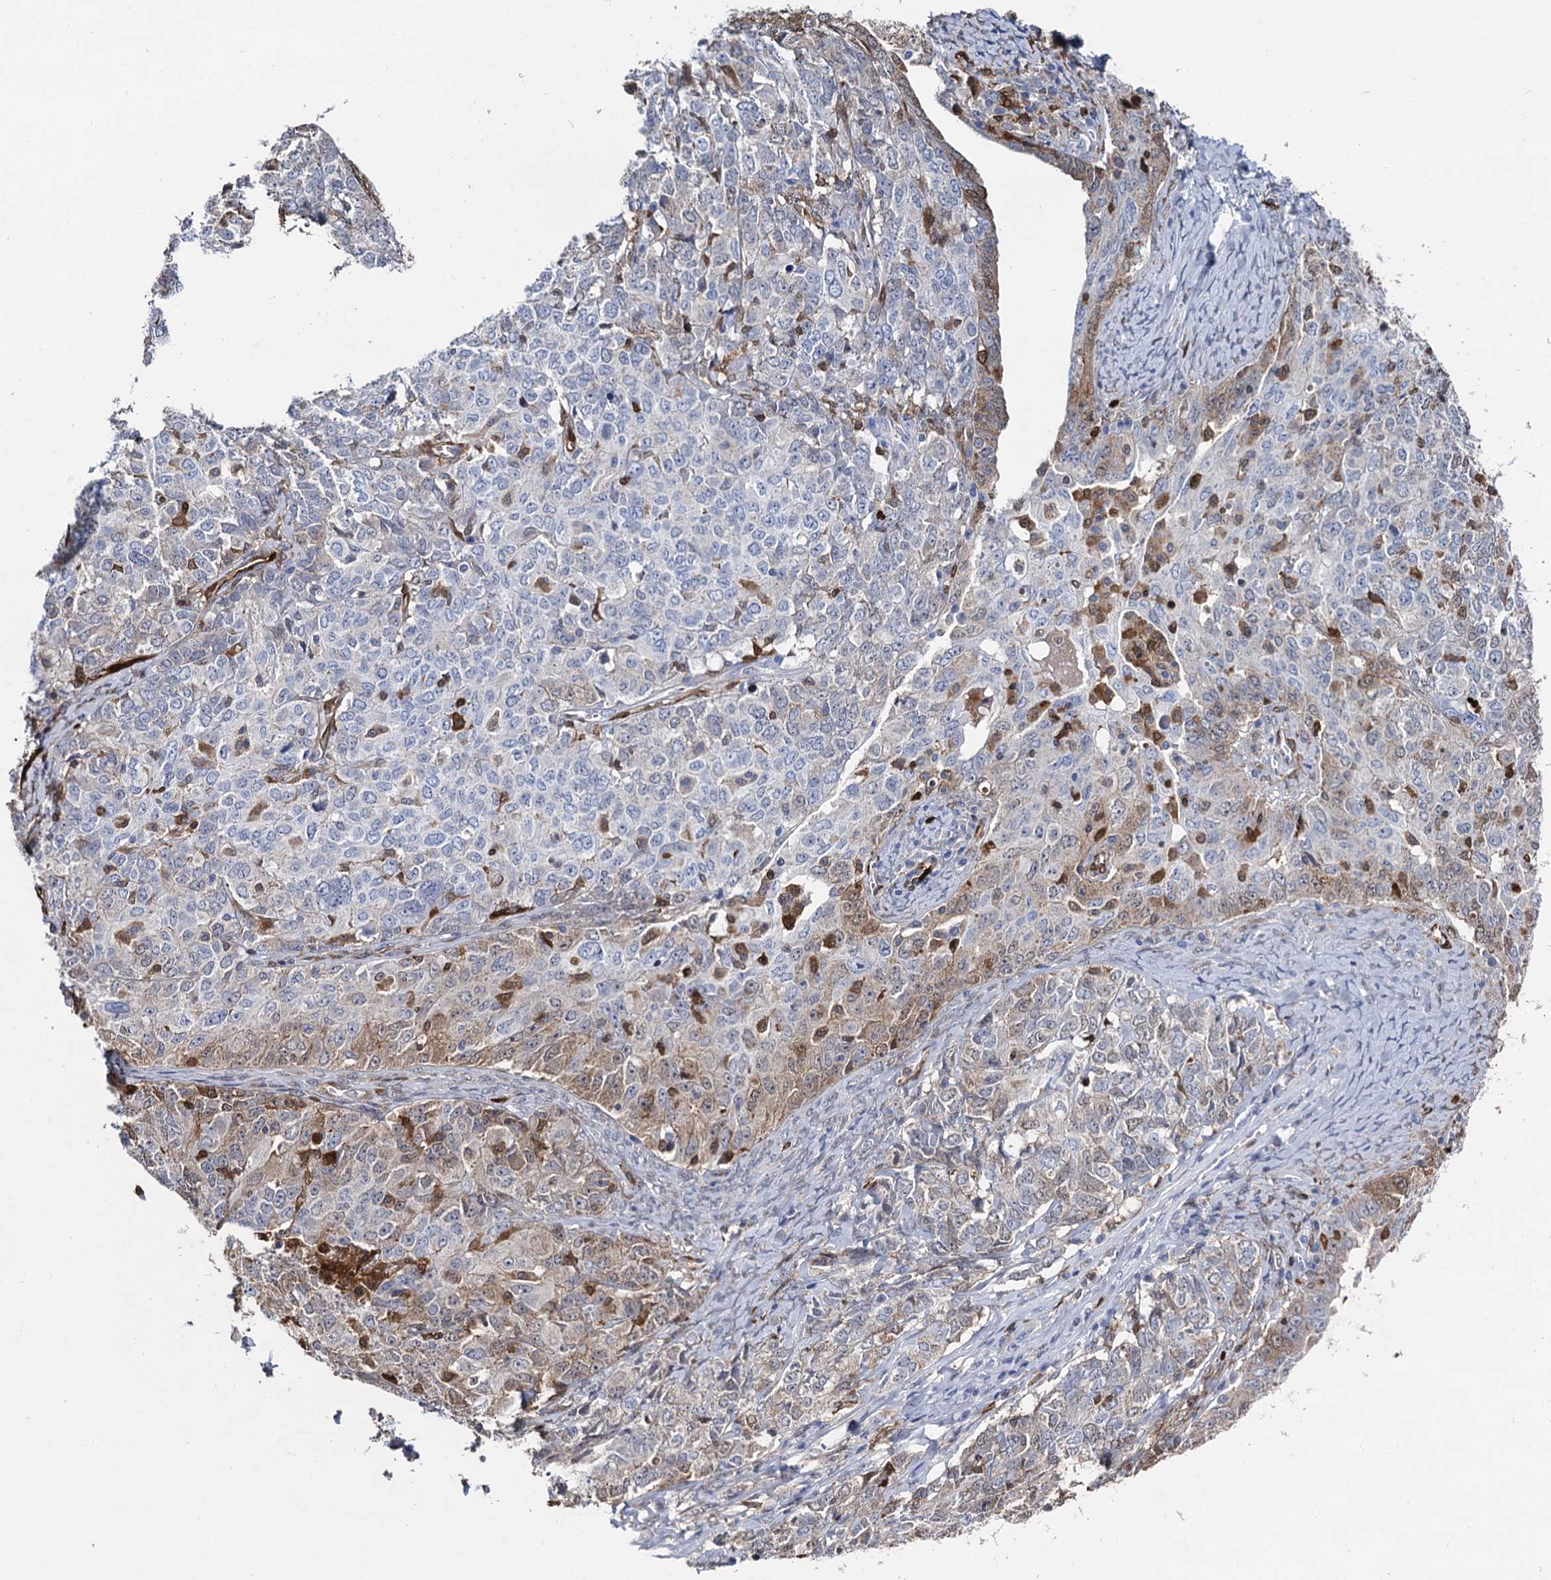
{"staining": {"intensity": "moderate", "quantity": "<25%", "location": "cytoplasmic/membranous,nuclear"}, "tissue": "ovarian cancer", "cell_type": "Tumor cells", "image_type": "cancer", "snomed": [{"axis": "morphology", "description": "Carcinoma, endometroid"}, {"axis": "topography", "description": "Ovary"}], "caption": "Immunohistochemical staining of human ovarian cancer (endometroid carcinoma) demonstrates low levels of moderate cytoplasmic/membranous and nuclear protein positivity in about <25% of tumor cells.", "gene": "FABP5", "patient": {"sex": "female", "age": 62}}